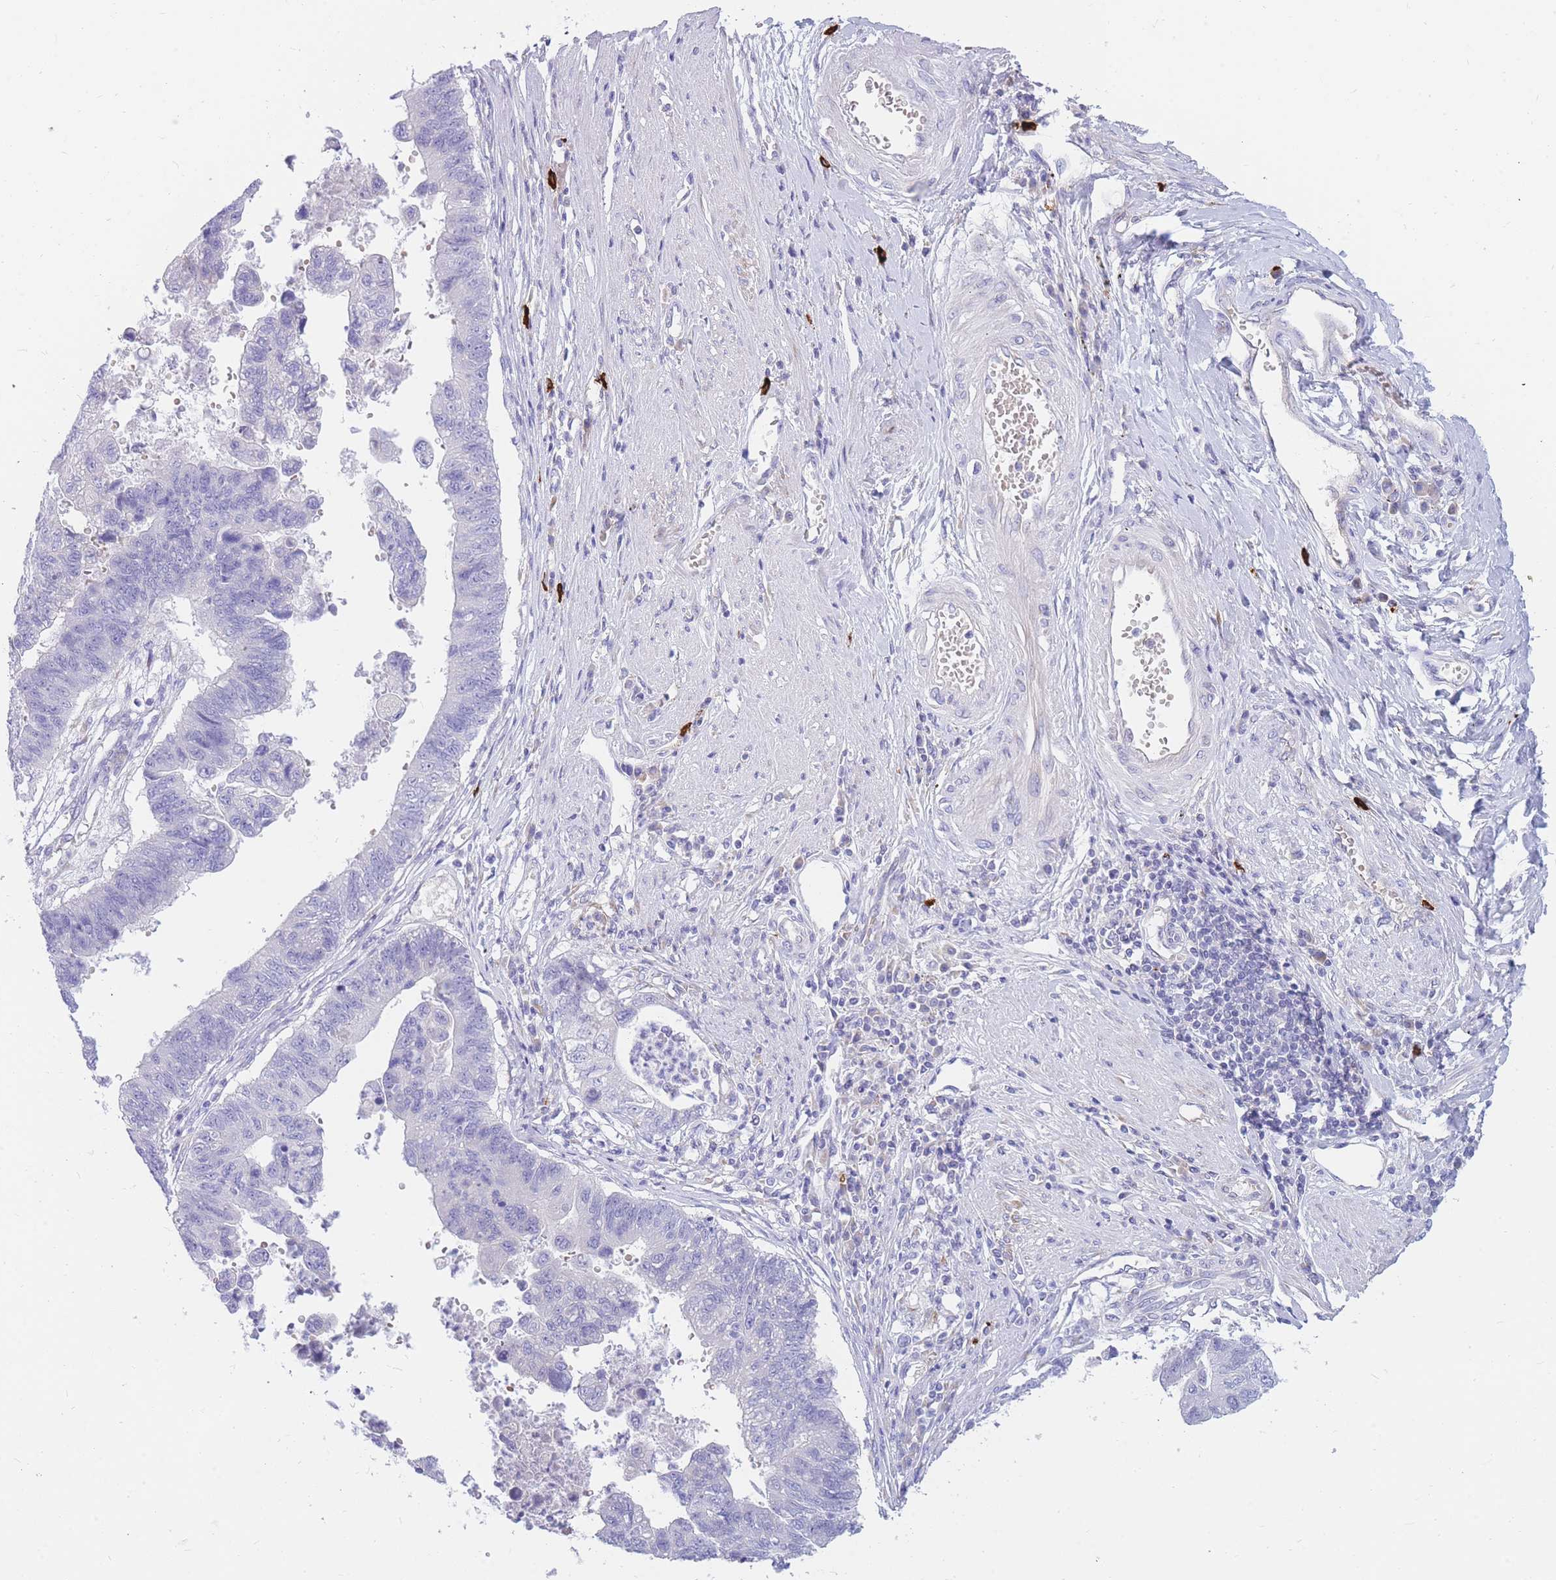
{"staining": {"intensity": "negative", "quantity": "none", "location": "none"}, "tissue": "stomach cancer", "cell_type": "Tumor cells", "image_type": "cancer", "snomed": [{"axis": "morphology", "description": "Adenocarcinoma, NOS"}, {"axis": "topography", "description": "Stomach"}], "caption": "There is no significant expression in tumor cells of adenocarcinoma (stomach).", "gene": "TPSD1", "patient": {"sex": "male", "age": 59}}